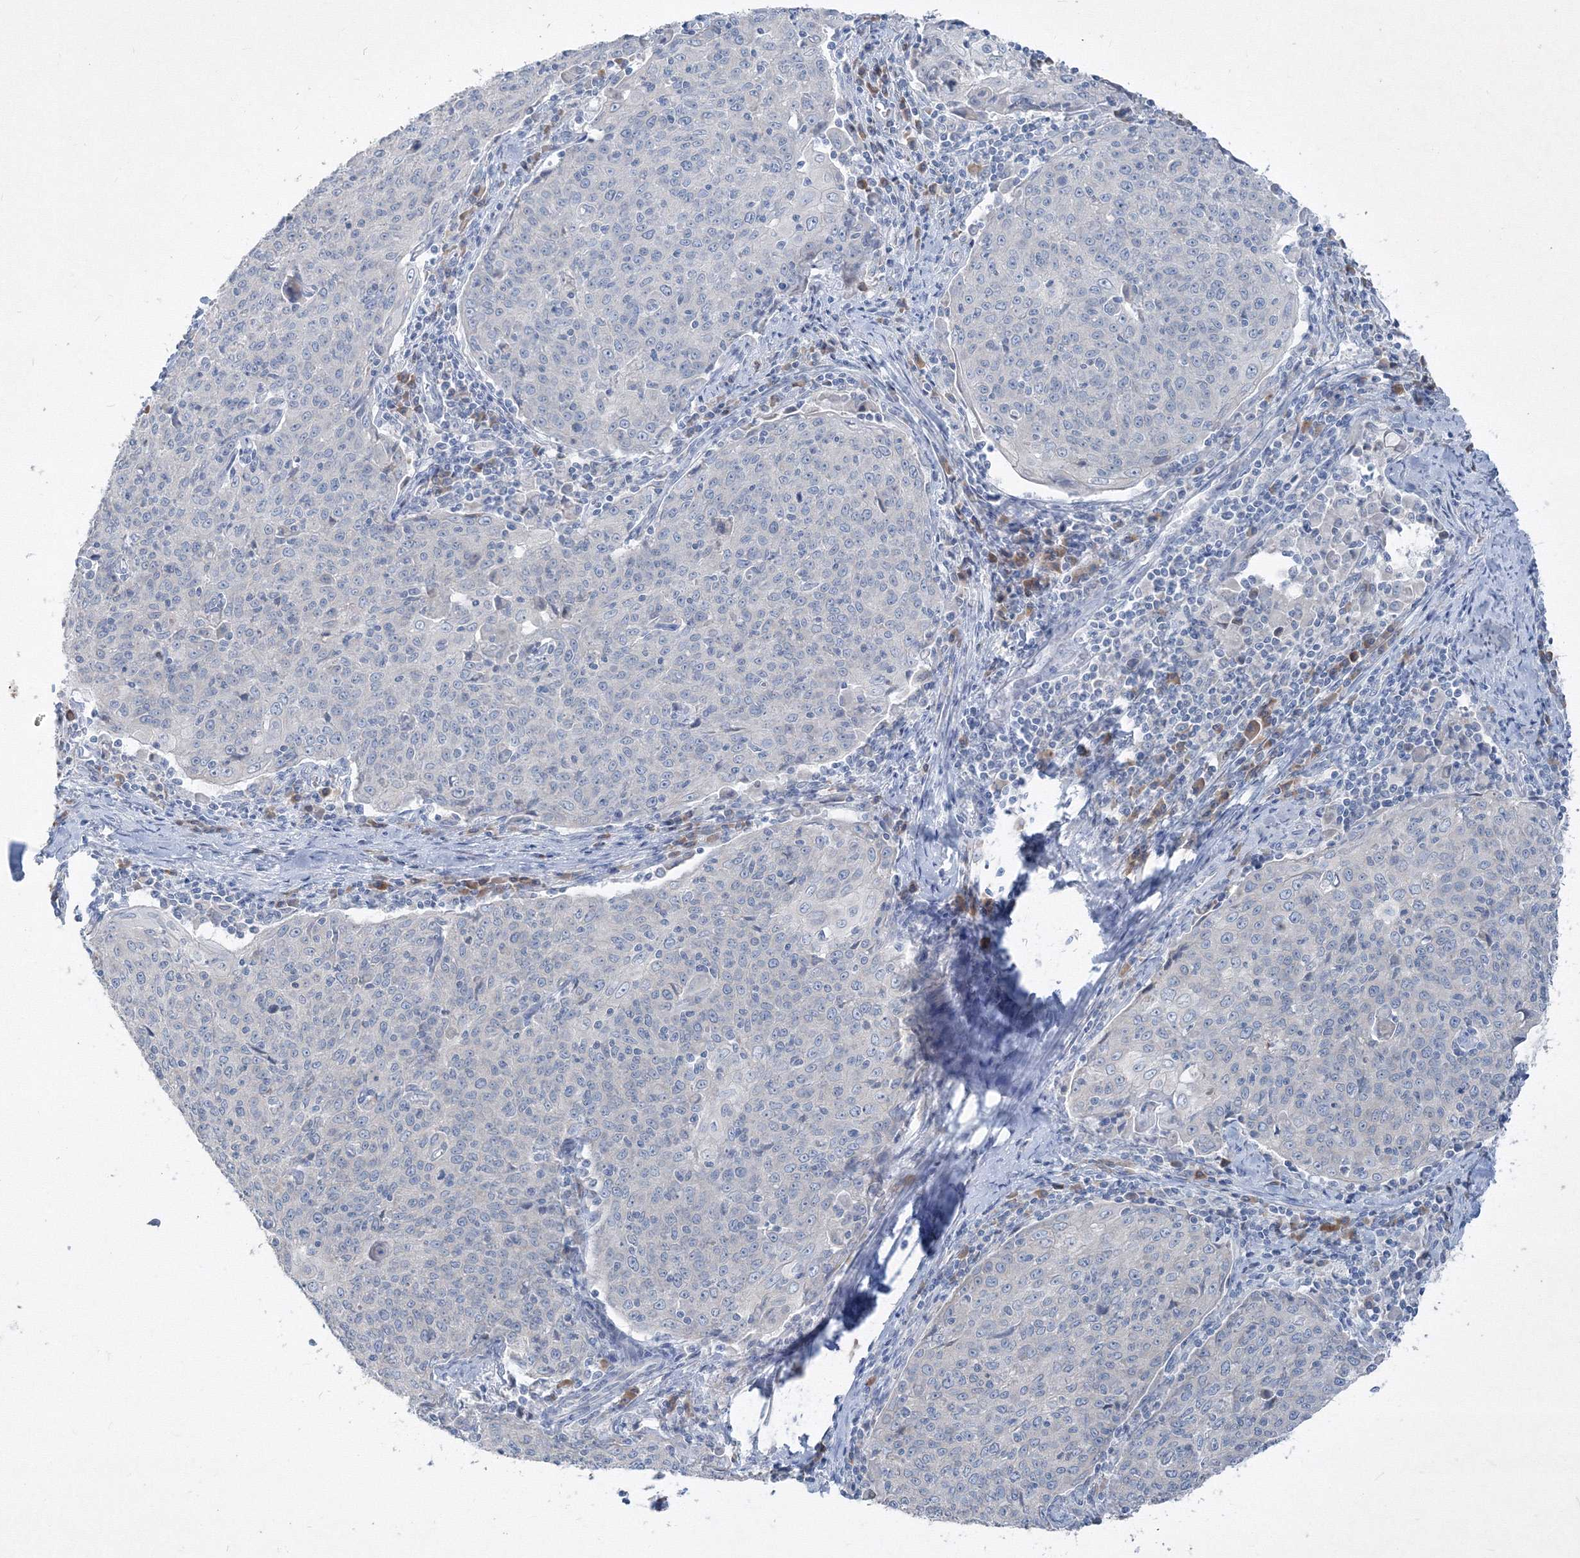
{"staining": {"intensity": "negative", "quantity": "none", "location": "none"}, "tissue": "cervical cancer", "cell_type": "Tumor cells", "image_type": "cancer", "snomed": [{"axis": "morphology", "description": "Squamous cell carcinoma, NOS"}, {"axis": "topography", "description": "Cervix"}], "caption": "Immunohistochemical staining of human cervical squamous cell carcinoma shows no significant expression in tumor cells.", "gene": "IFNAR1", "patient": {"sex": "female", "age": 48}}